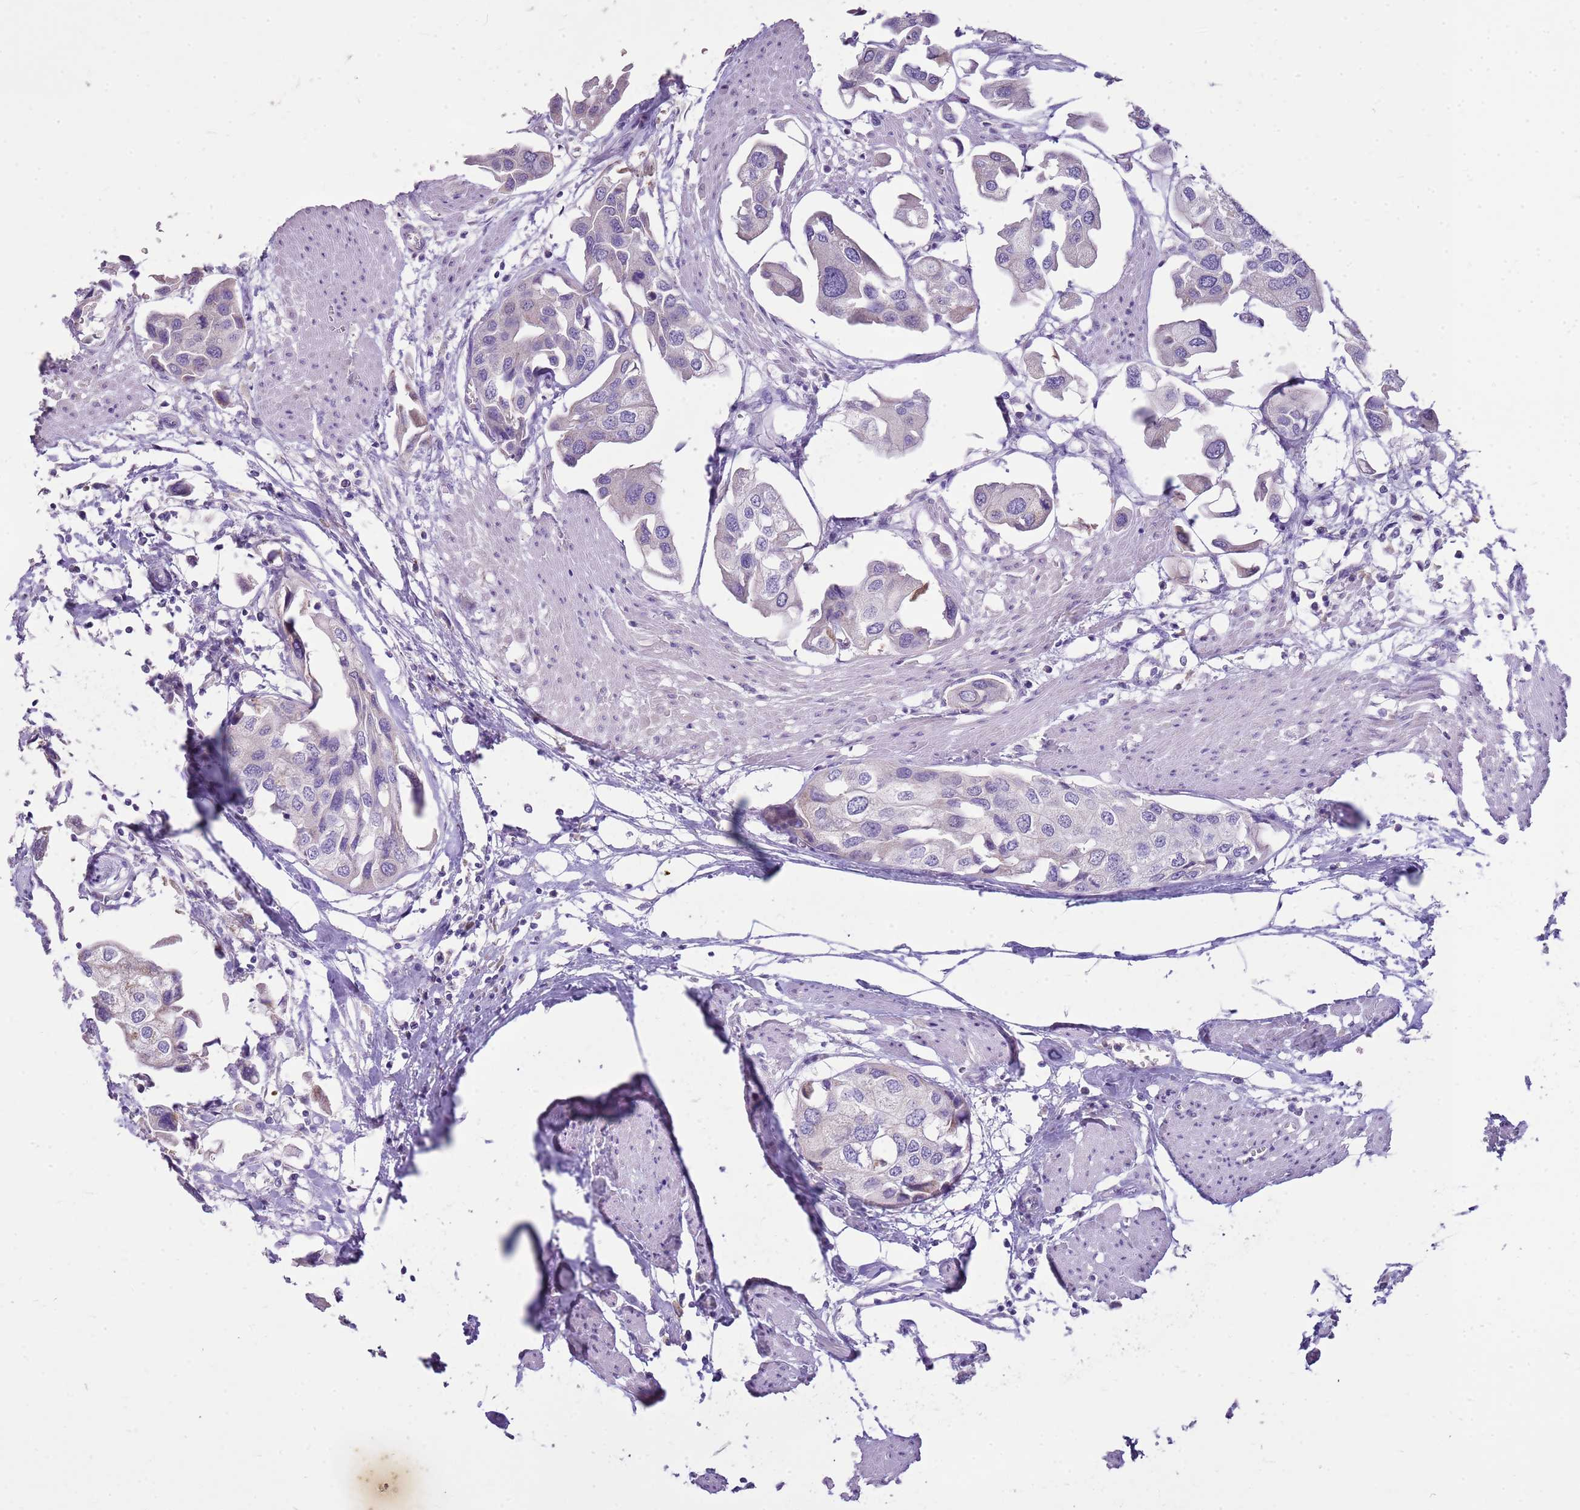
{"staining": {"intensity": "negative", "quantity": "none", "location": "none"}, "tissue": "urothelial cancer", "cell_type": "Tumor cells", "image_type": "cancer", "snomed": [{"axis": "morphology", "description": "Urothelial carcinoma, High grade"}, {"axis": "topography", "description": "Urinary bladder"}], "caption": "This micrograph is of high-grade urothelial carcinoma stained with immunohistochemistry (IHC) to label a protein in brown with the nuclei are counter-stained blue. There is no expression in tumor cells.", "gene": "FABP2", "patient": {"sex": "male", "age": 64}}